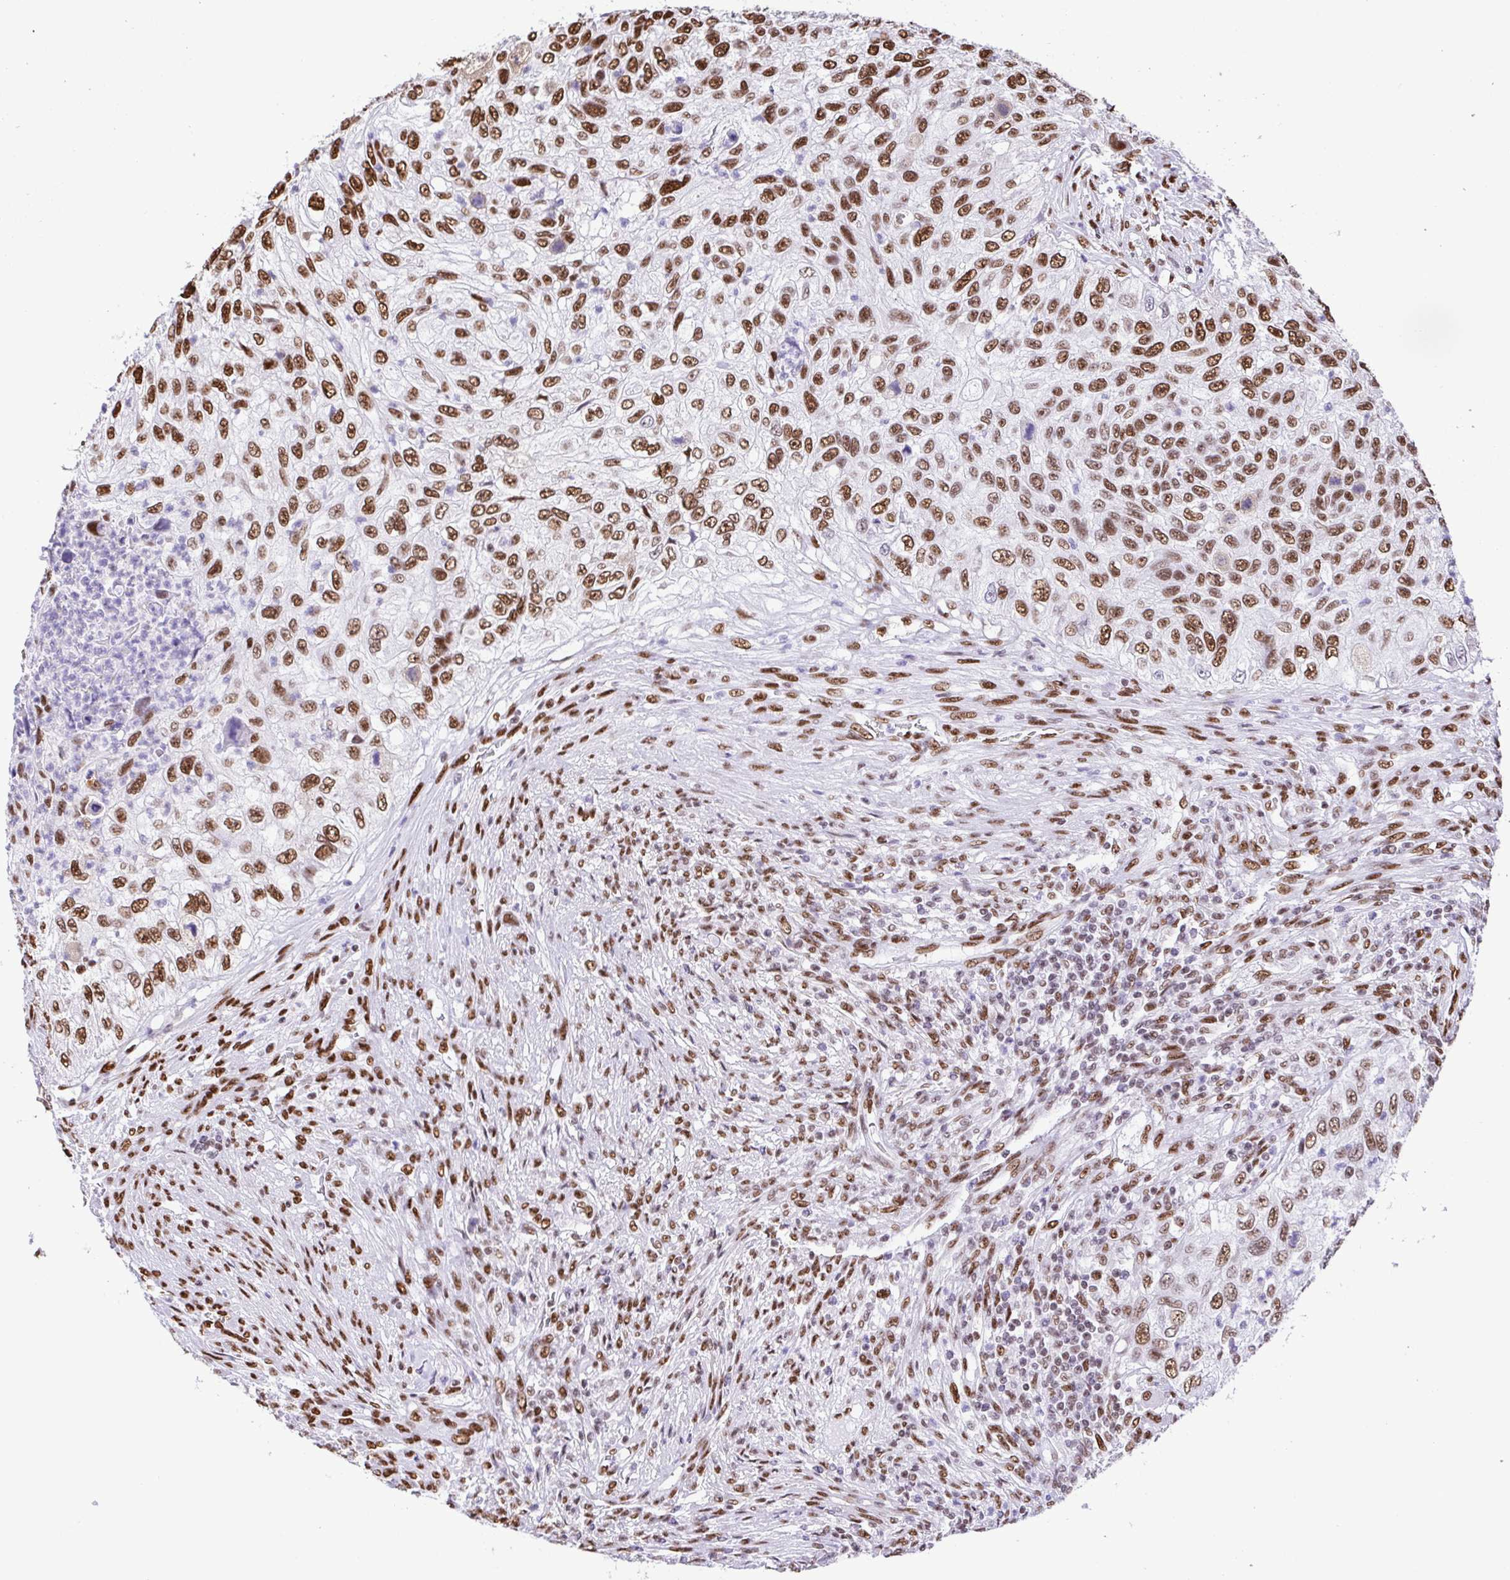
{"staining": {"intensity": "strong", "quantity": "25%-75%", "location": "nuclear"}, "tissue": "urothelial cancer", "cell_type": "Tumor cells", "image_type": "cancer", "snomed": [{"axis": "morphology", "description": "Urothelial carcinoma, High grade"}, {"axis": "topography", "description": "Urinary bladder"}], "caption": "A histopathology image showing strong nuclear staining in about 25%-75% of tumor cells in urothelial carcinoma (high-grade), as visualized by brown immunohistochemical staining.", "gene": "TRIM28", "patient": {"sex": "female", "age": 60}}